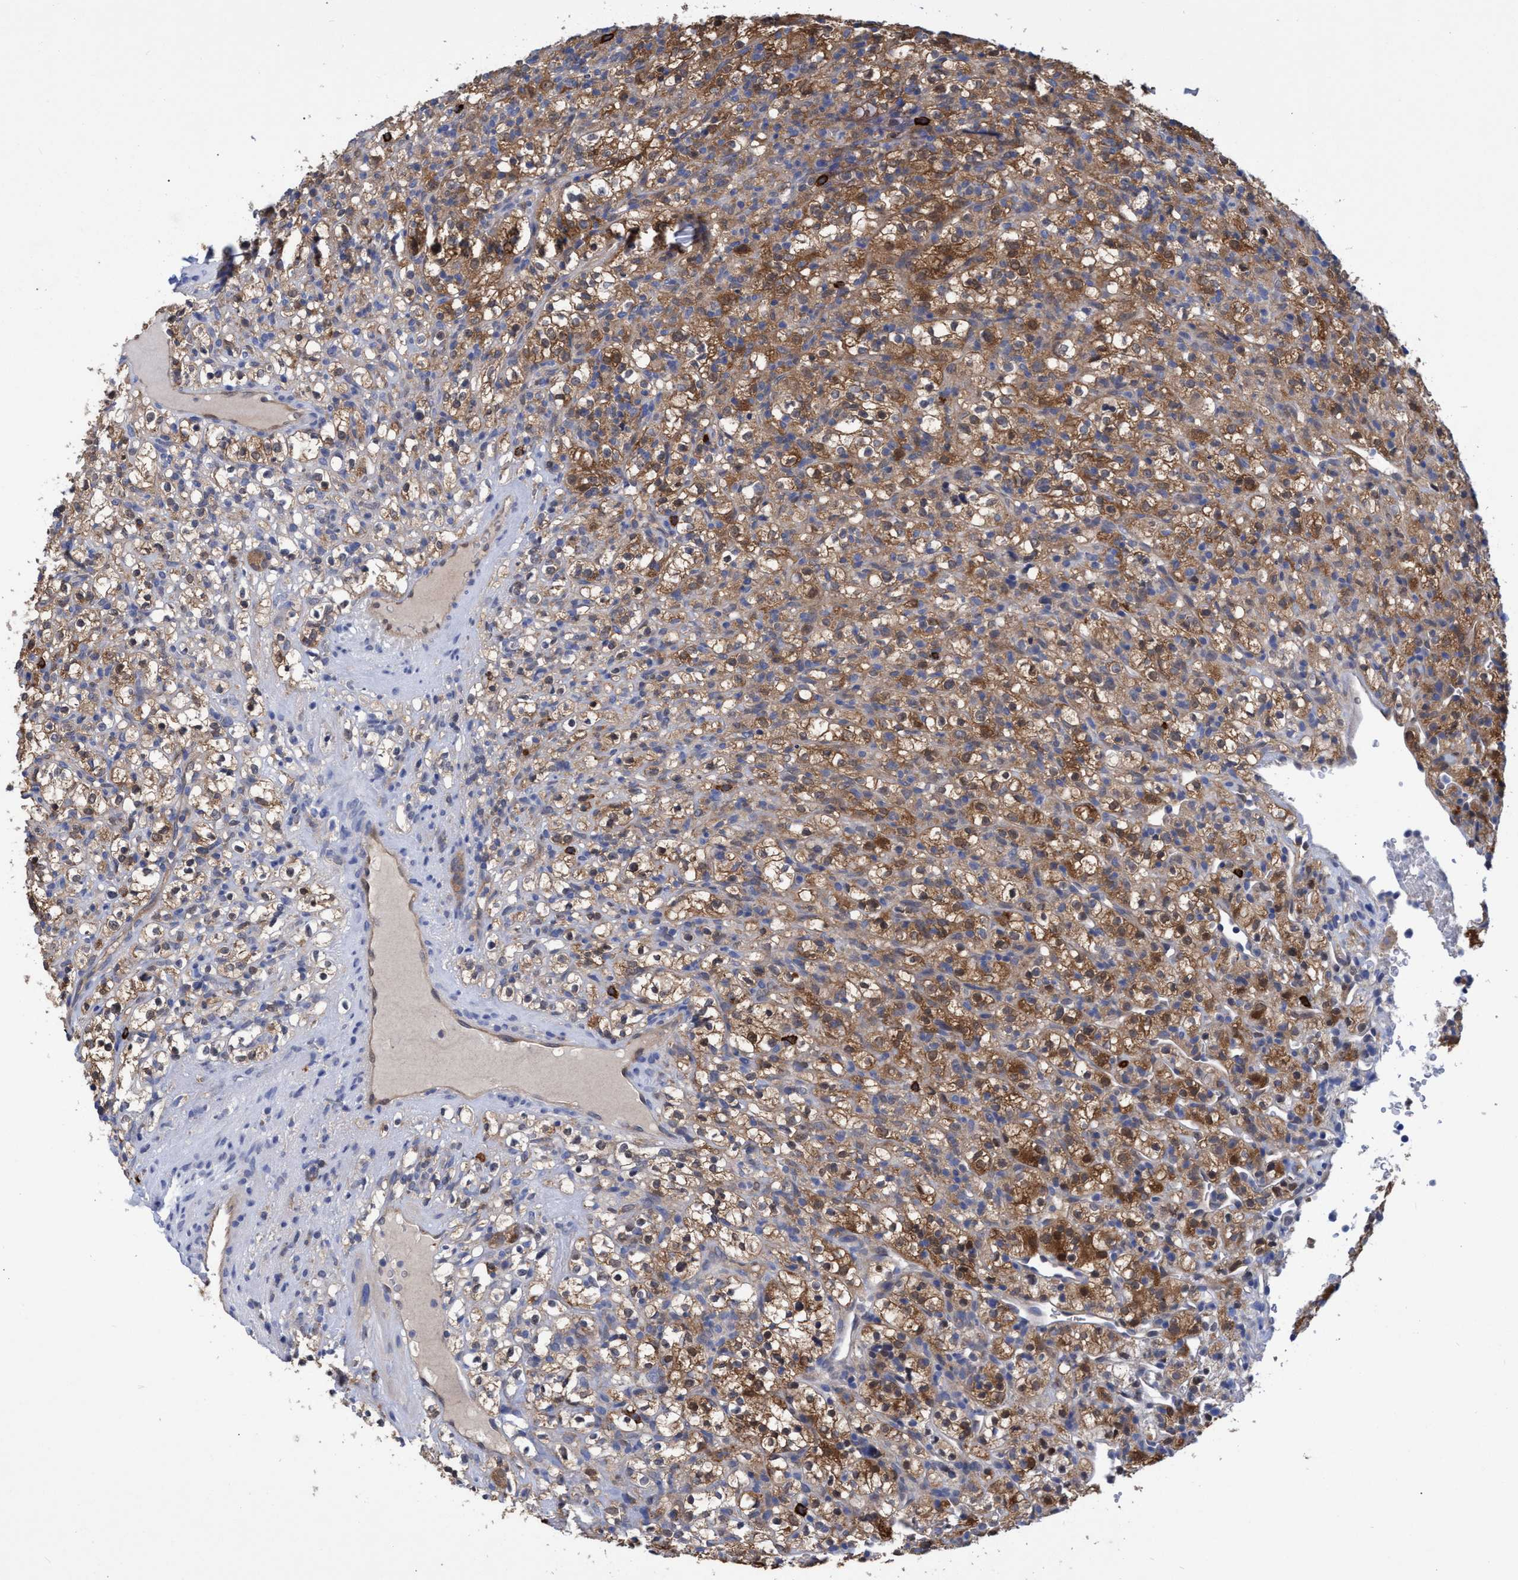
{"staining": {"intensity": "moderate", "quantity": ">75%", "location": "cytoplasmic/membranous"}, "tissue": "renal cancer", "cell_type": "Tumor cells", "image_type": "cancer", "snomed": [{"axis": "morphology", "description": "Normal tissue, NOS"}, {"axis": "morphology", "description": "Adenocarcinoma, NOS"}, {"axis": "topography", "description": "Kidney"}], "caption": "Renal cancer (adenocarcinoma) stained with IHC shows moderate cytoplasmic/membranous expression in about >75% of tumor cells.", "gene": "PNPO", "patient": {"sex": "female", "age": 72}}